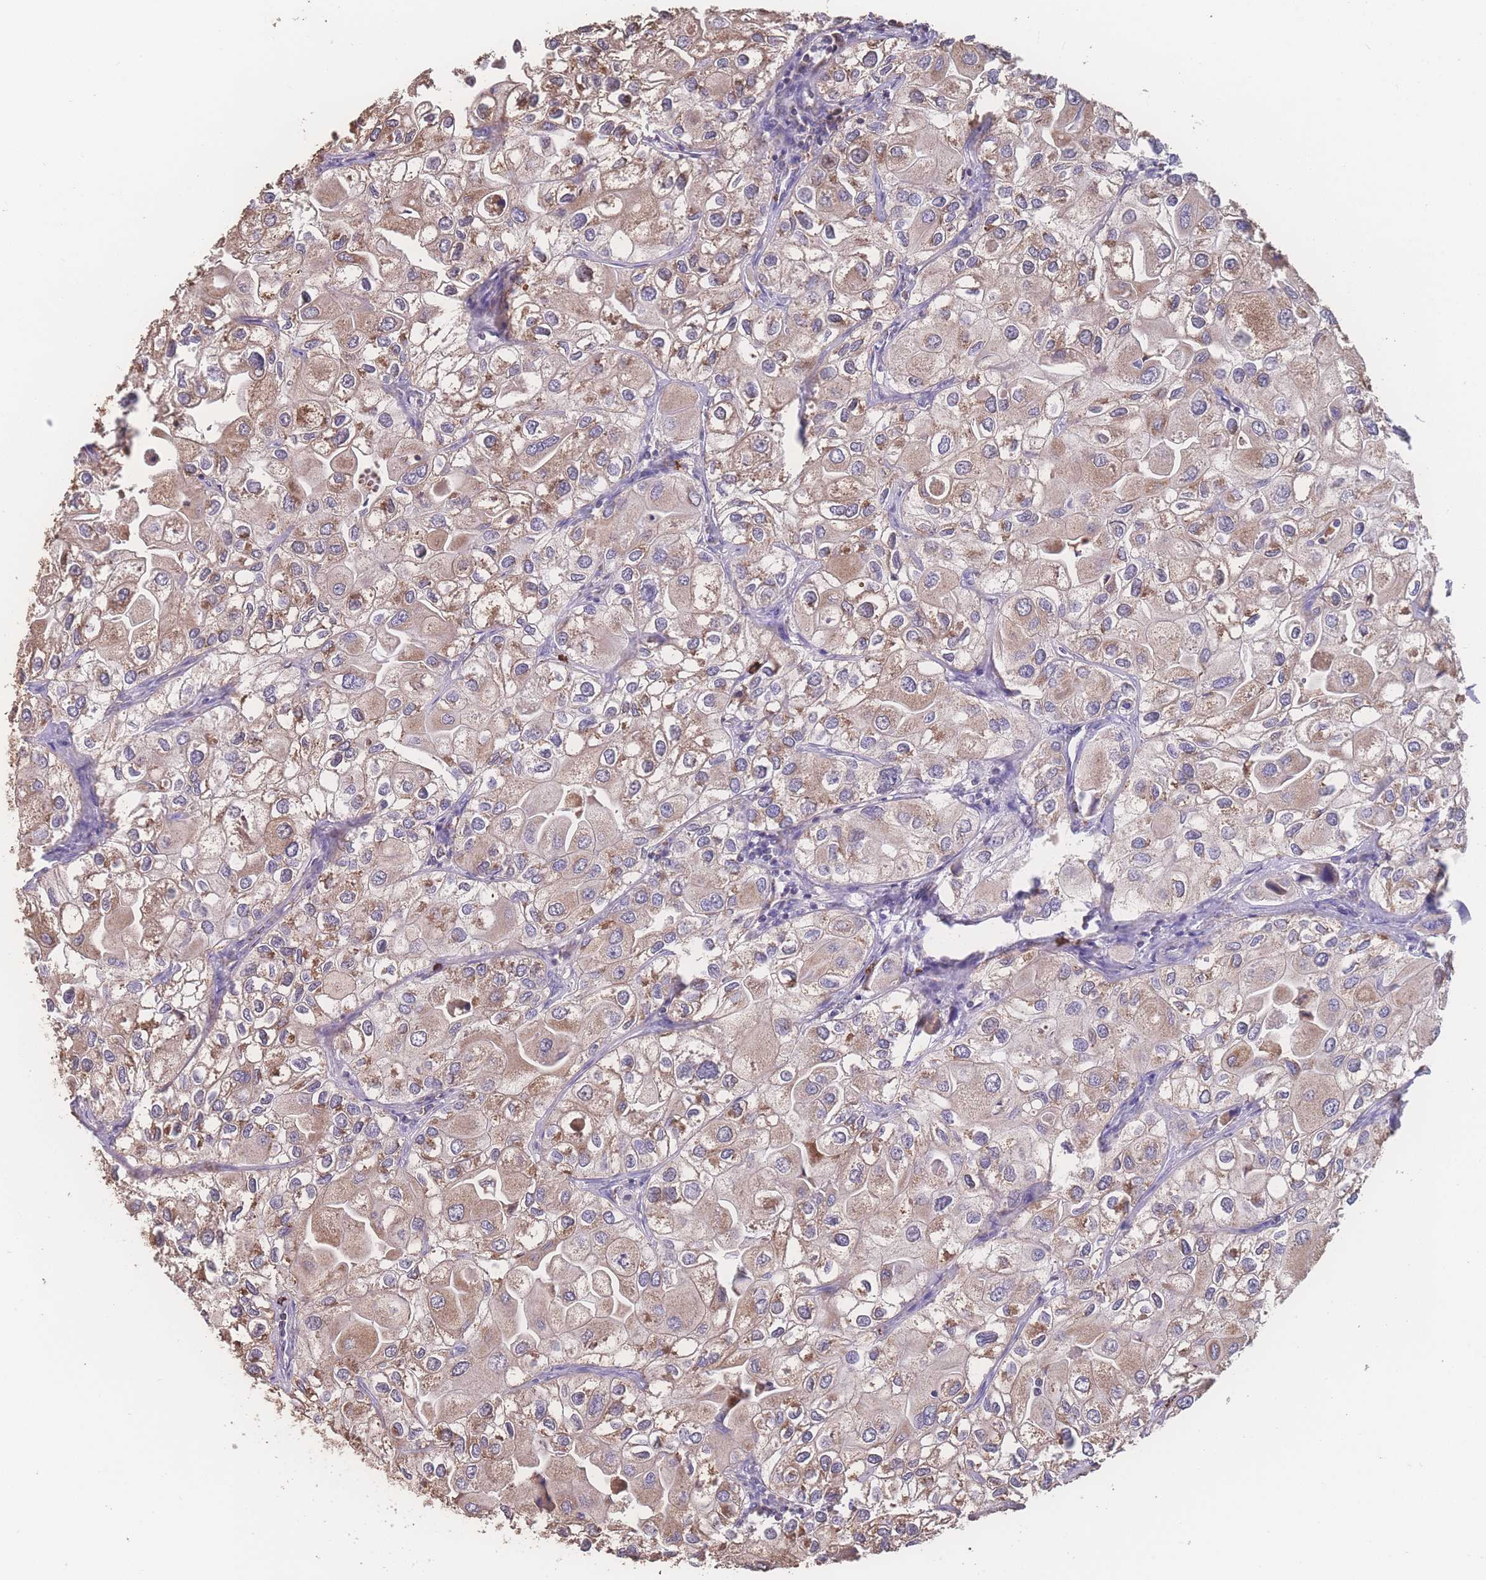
{"staining": {"intensity": "moderate", "quantity": "25%-75%", "location": "cytoplasmic/membranous"}, "tissue": "urothelial cancer", "cell_type": "Tumor cells", "image_type": "cancer", "snomed": [{"axis": "morphology", "description": "Urothelial carcinoma, High grade"}, {"axis": "topography", "description": "Urinary bladder"}], "caption": "This is a photomicrograph of IHC staining of urothelial cancer, which shows moderate staining in the cytoplasmic/membranous of tumor cells.", "gene": "SGSM3", "patient": {"sex": "male", "age": 64}}